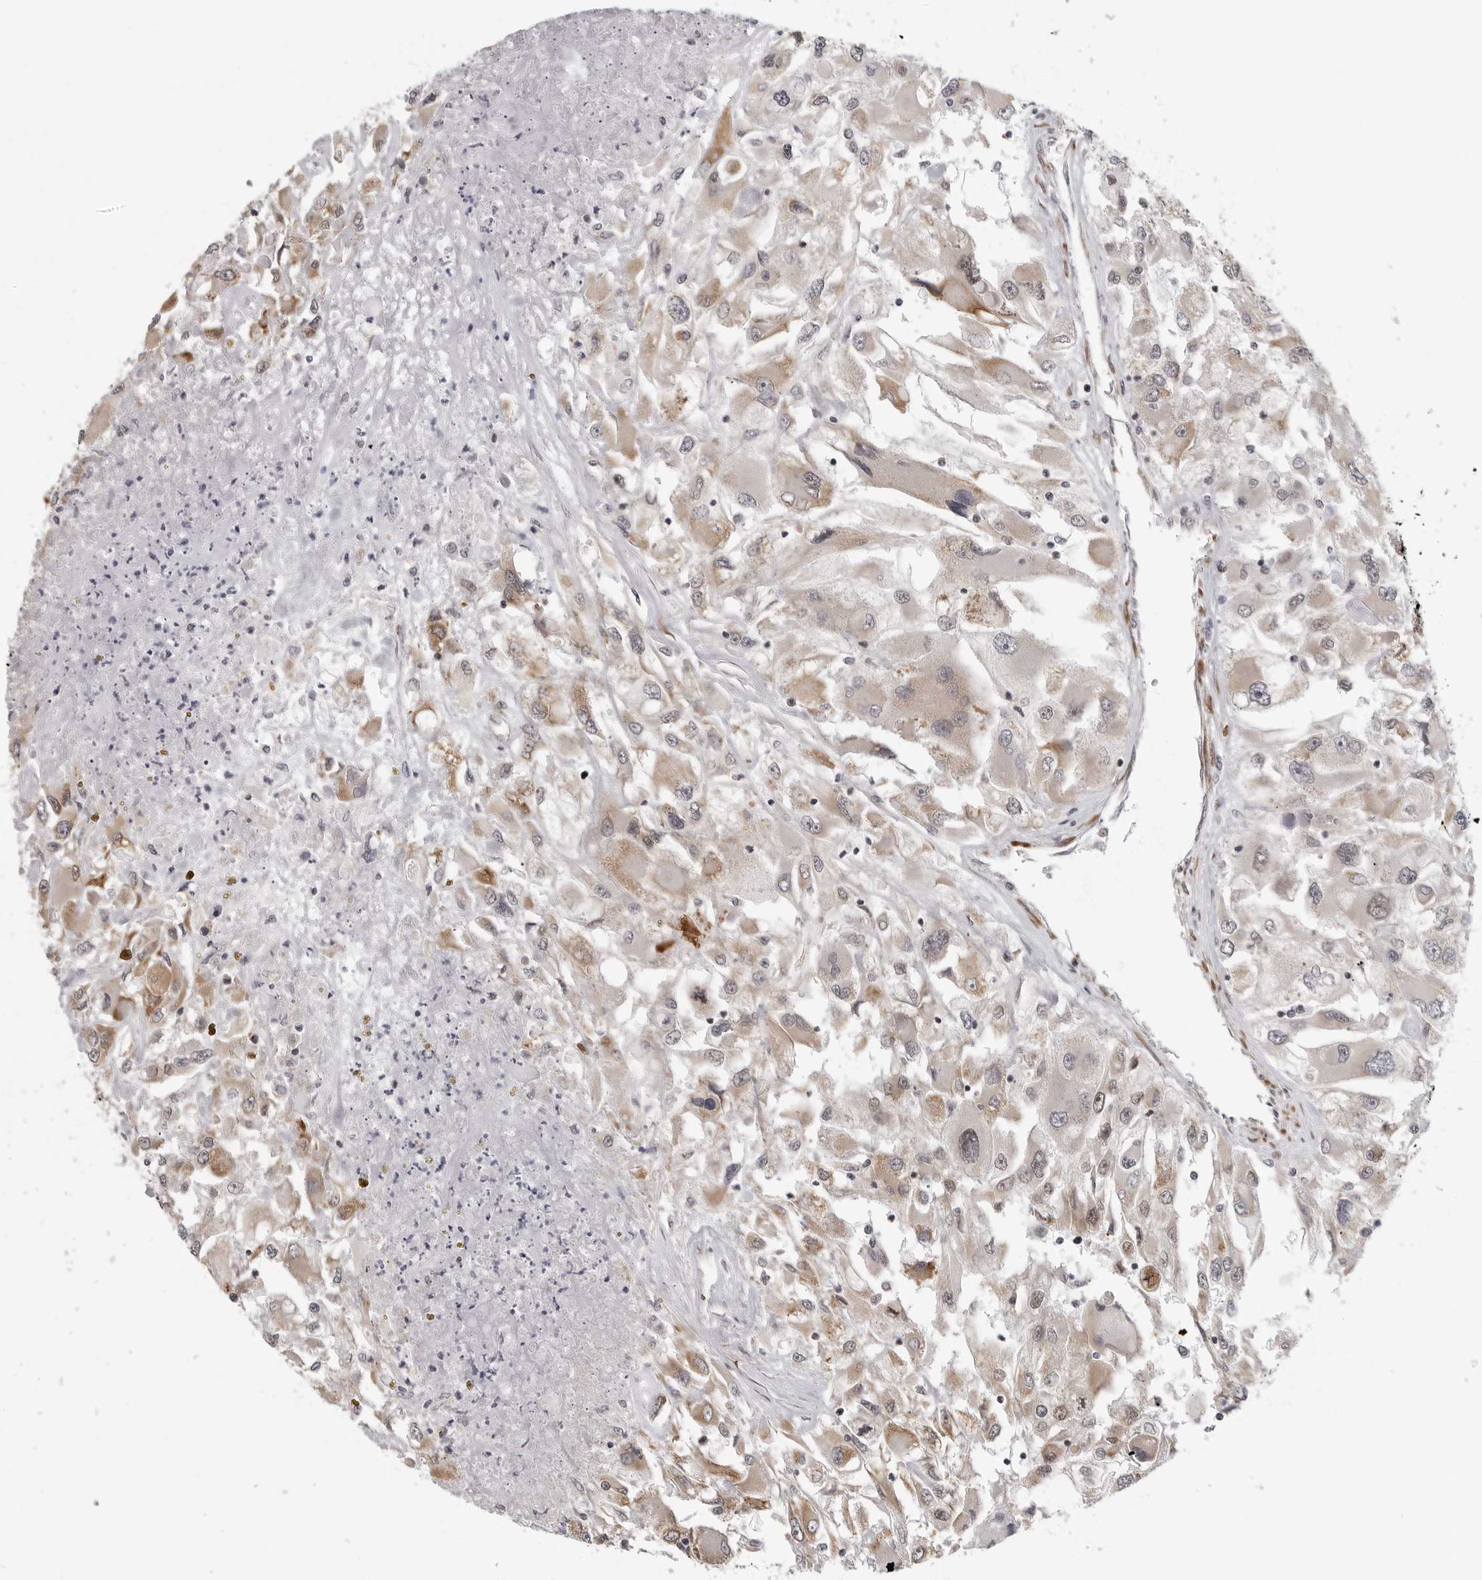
{"staining": {"intensity": "weak", "quantity": "25%-75%", "location": "cytoplasmic/membranous"}, "tissue": "renal cancer", "cell_type": "Tumor cells", "image_type": "cancer", "snomed": [{"axis": "morphology", "description": "Adenocarcinoma, NOS"}, {"axis": "topography", "description": "Kidney"}], "caption": "There is low levels of weak cytoplasmic/membranous positivity in tumor cells of renal cancer, as demonstrated by immunohistochemical staining (brown color).", "gene": "PRDM10", "patient": {"sex": "female", "age": 52}}